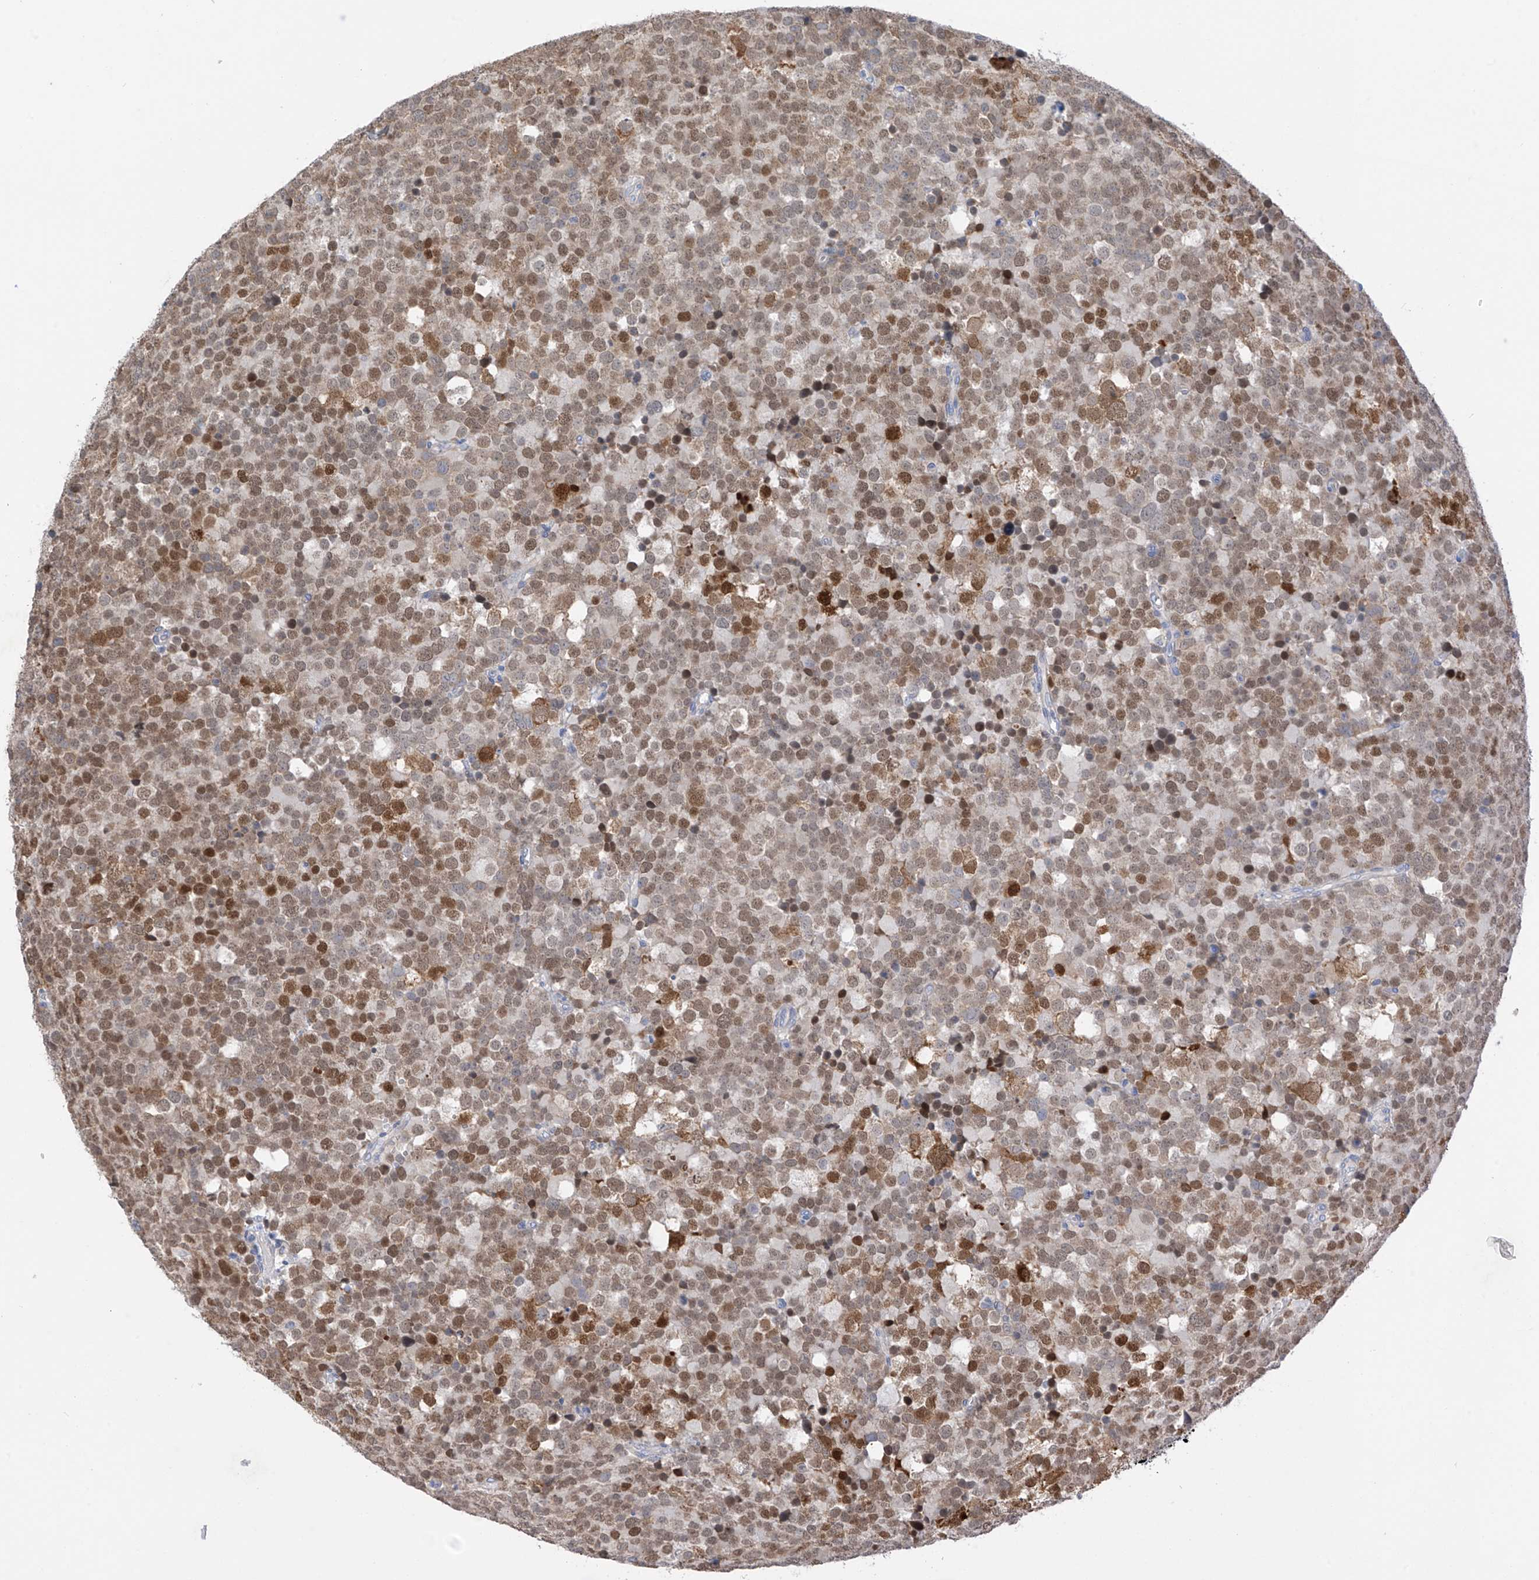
{"staining": {"intensity": "moderate", "quantity": ">75%", "location": "nuclear"}, "tissue": "testis cancer", "cell_type": "Tumor cells", "image_type": "cancer", "snomed": [{"axis": "morphology", "description": "Seminoma, NOS"}, {"axis": "topography", "description": "Testis"}], "caption": "Testis cancer (seminoma) was stained to show a protein in brown. There is medium levels of moderate nuclear expression in approximately >75% of tumor cells.", "gene": "REC8", "patient": {"sex": "male", "age": 71}}